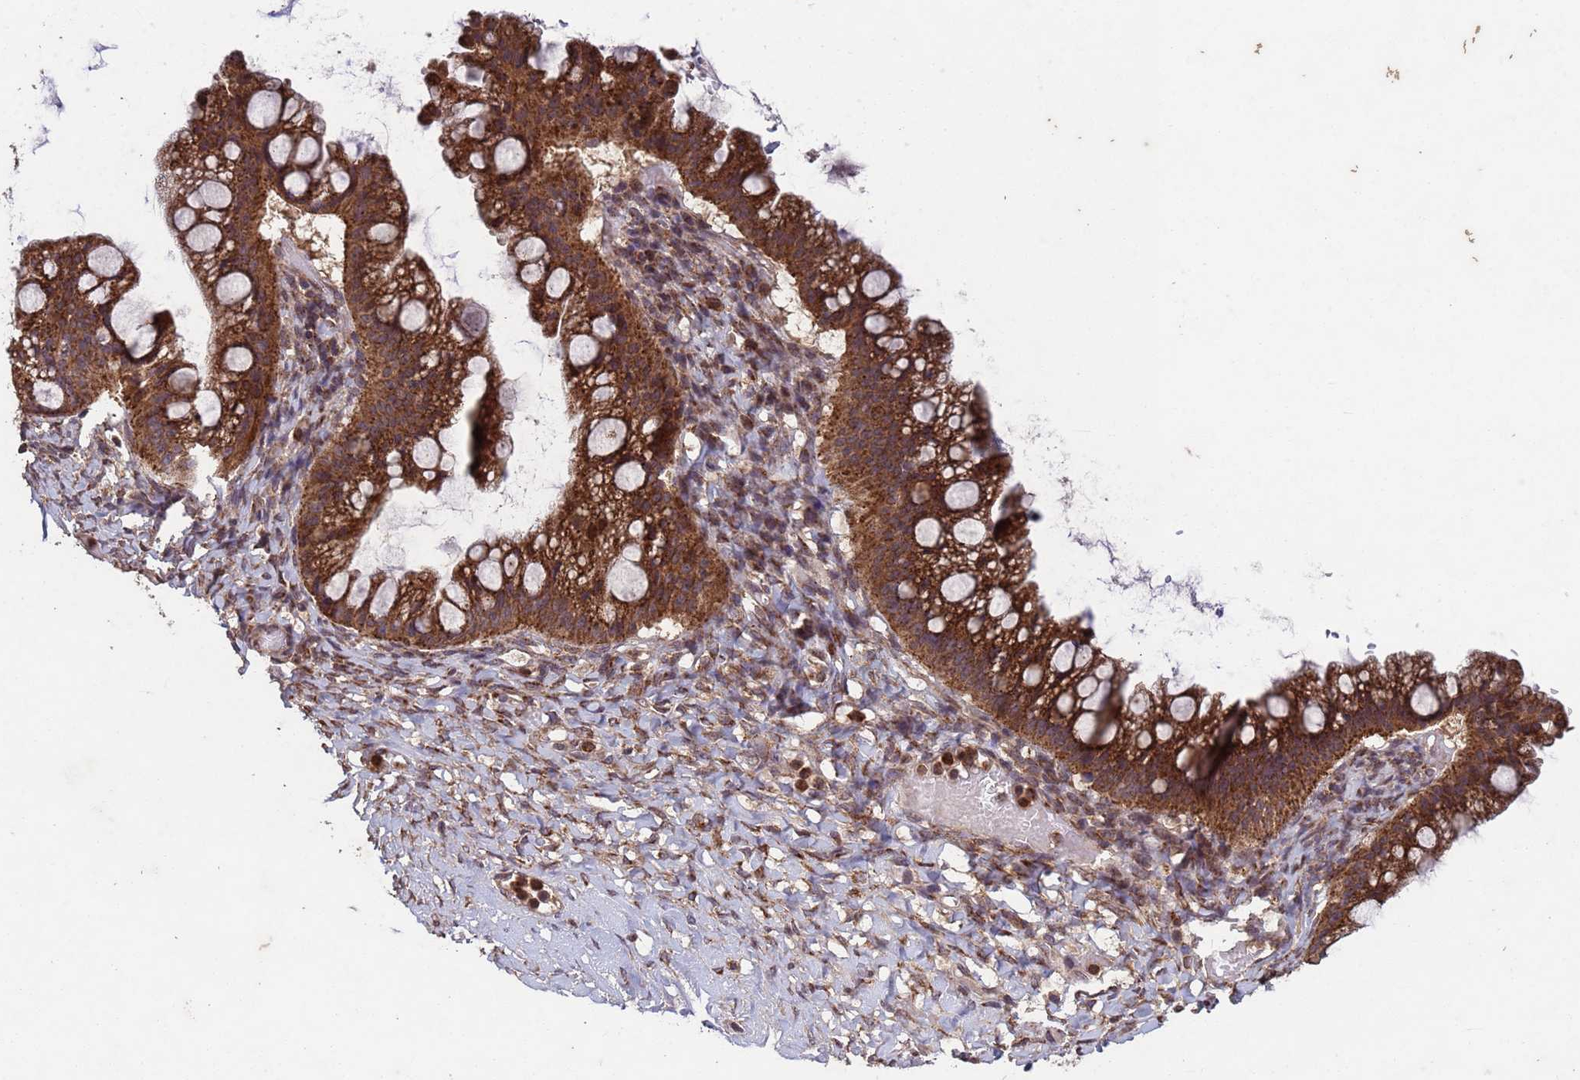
{"staining": {"intensity": "strong", "quantity": ">75%", "location": "cytoplasmic/membranous"}, "tissue": "ovarian cancer", "cell_type": "Tumor cells", "image_type": "cancer", "snomed": [{"axis": "morphology", "description": "Cystadenocarcinoma, mucinous, NOS"}, {"axis": "topography", "description": "Ovary"}], "caption": "Human mucinous cystadenocarcinoma (ovarian) stained with a protein marker shows strong staining in tumor cells.", "gene": "FASTKD1", "patient": {"sex": "female", "age": 73}}